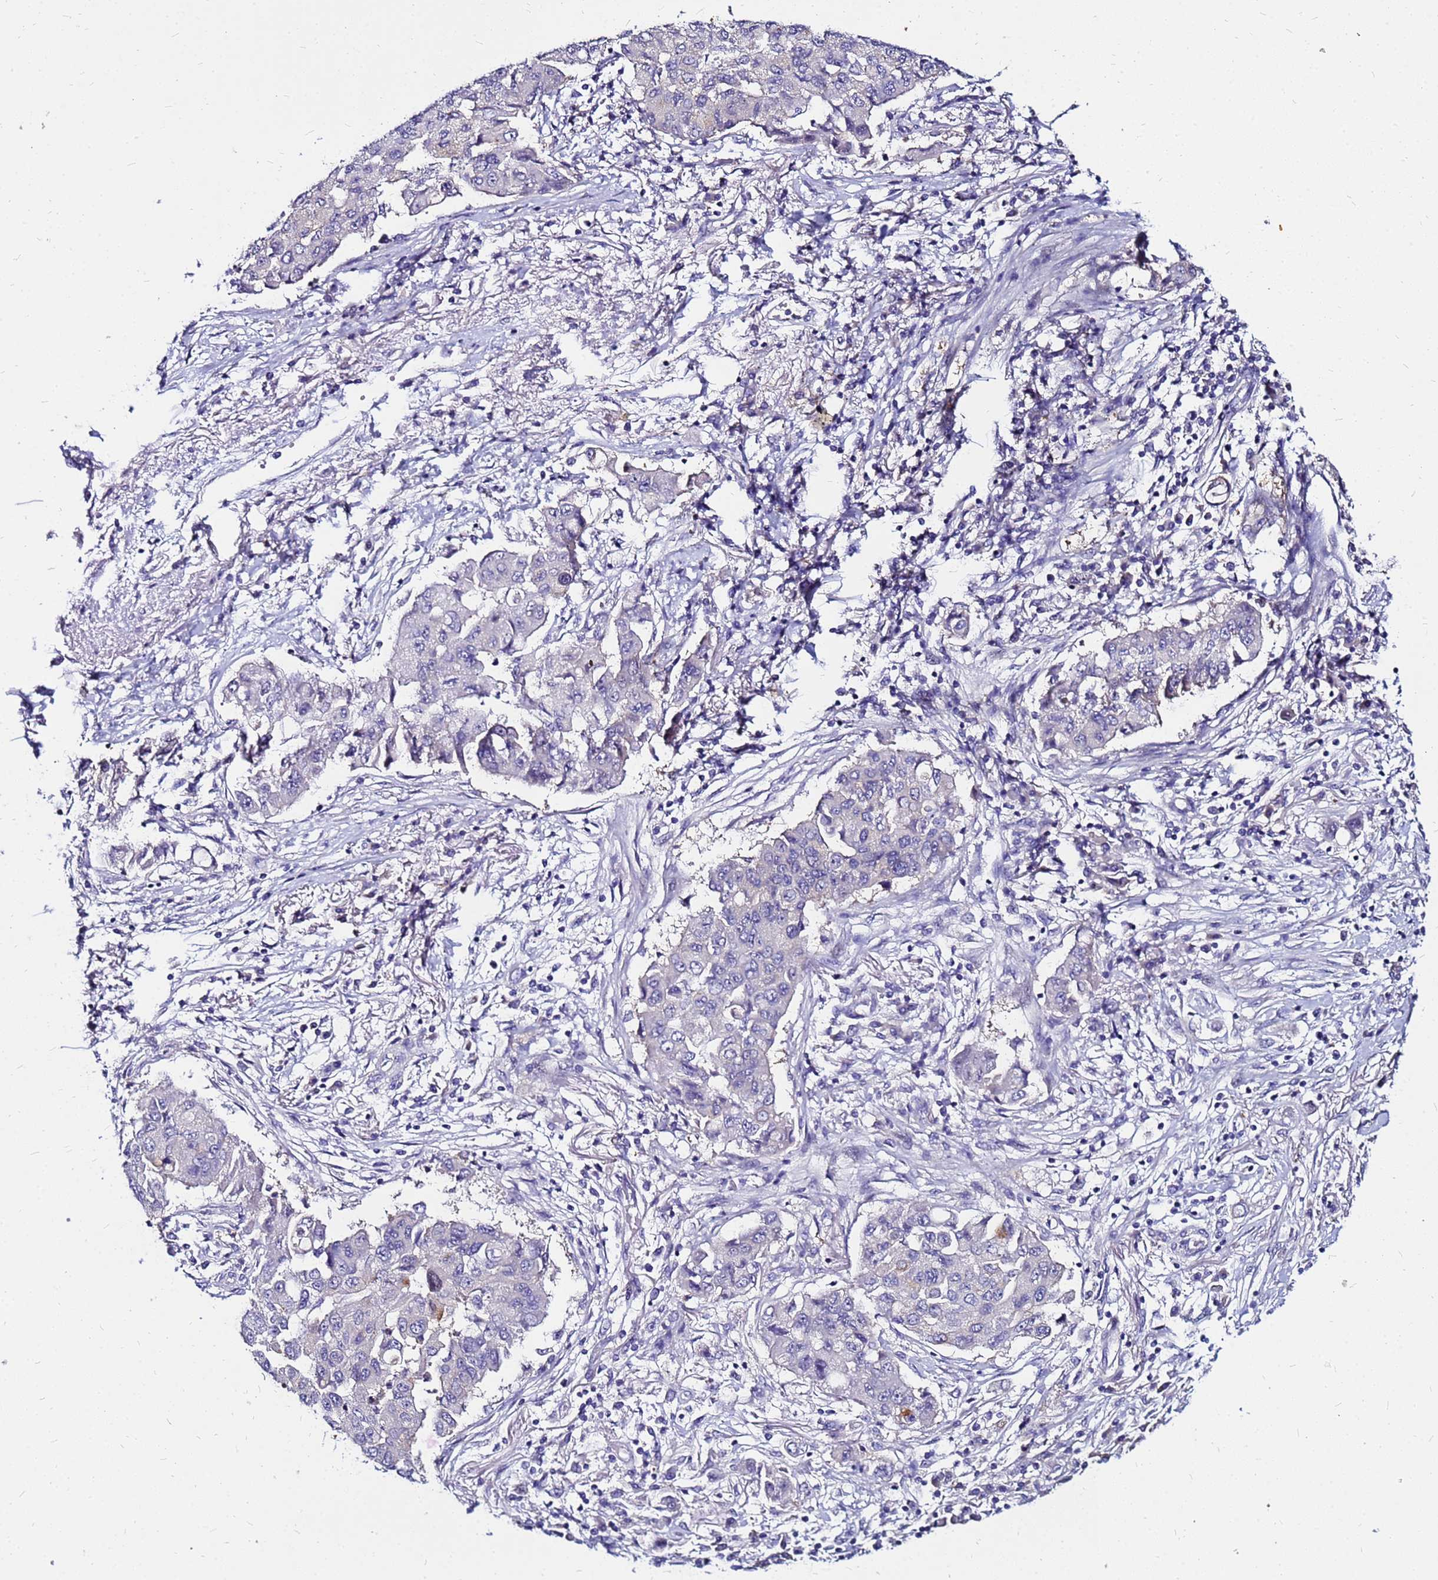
{"staining": {"intensity": "negative", "quantity": "none", "location": "none"}, "tissue": "lung cancer", "cell_type": "Tumor cells", "image_type": "cancer", "snomed": [{"axis": "morphology", "description": "Squamous cell carcinoma, NOS"}, {"axis": "topography", "description": "Lung"}], "caption": "Squamous cell carcinoma (lung) stained for a protein using immunohistochemistry (IHC) demonstrates no expression tumor cells.", "gene": "ARHGEF5", "patient": {"sex": "male", "age": 74}}